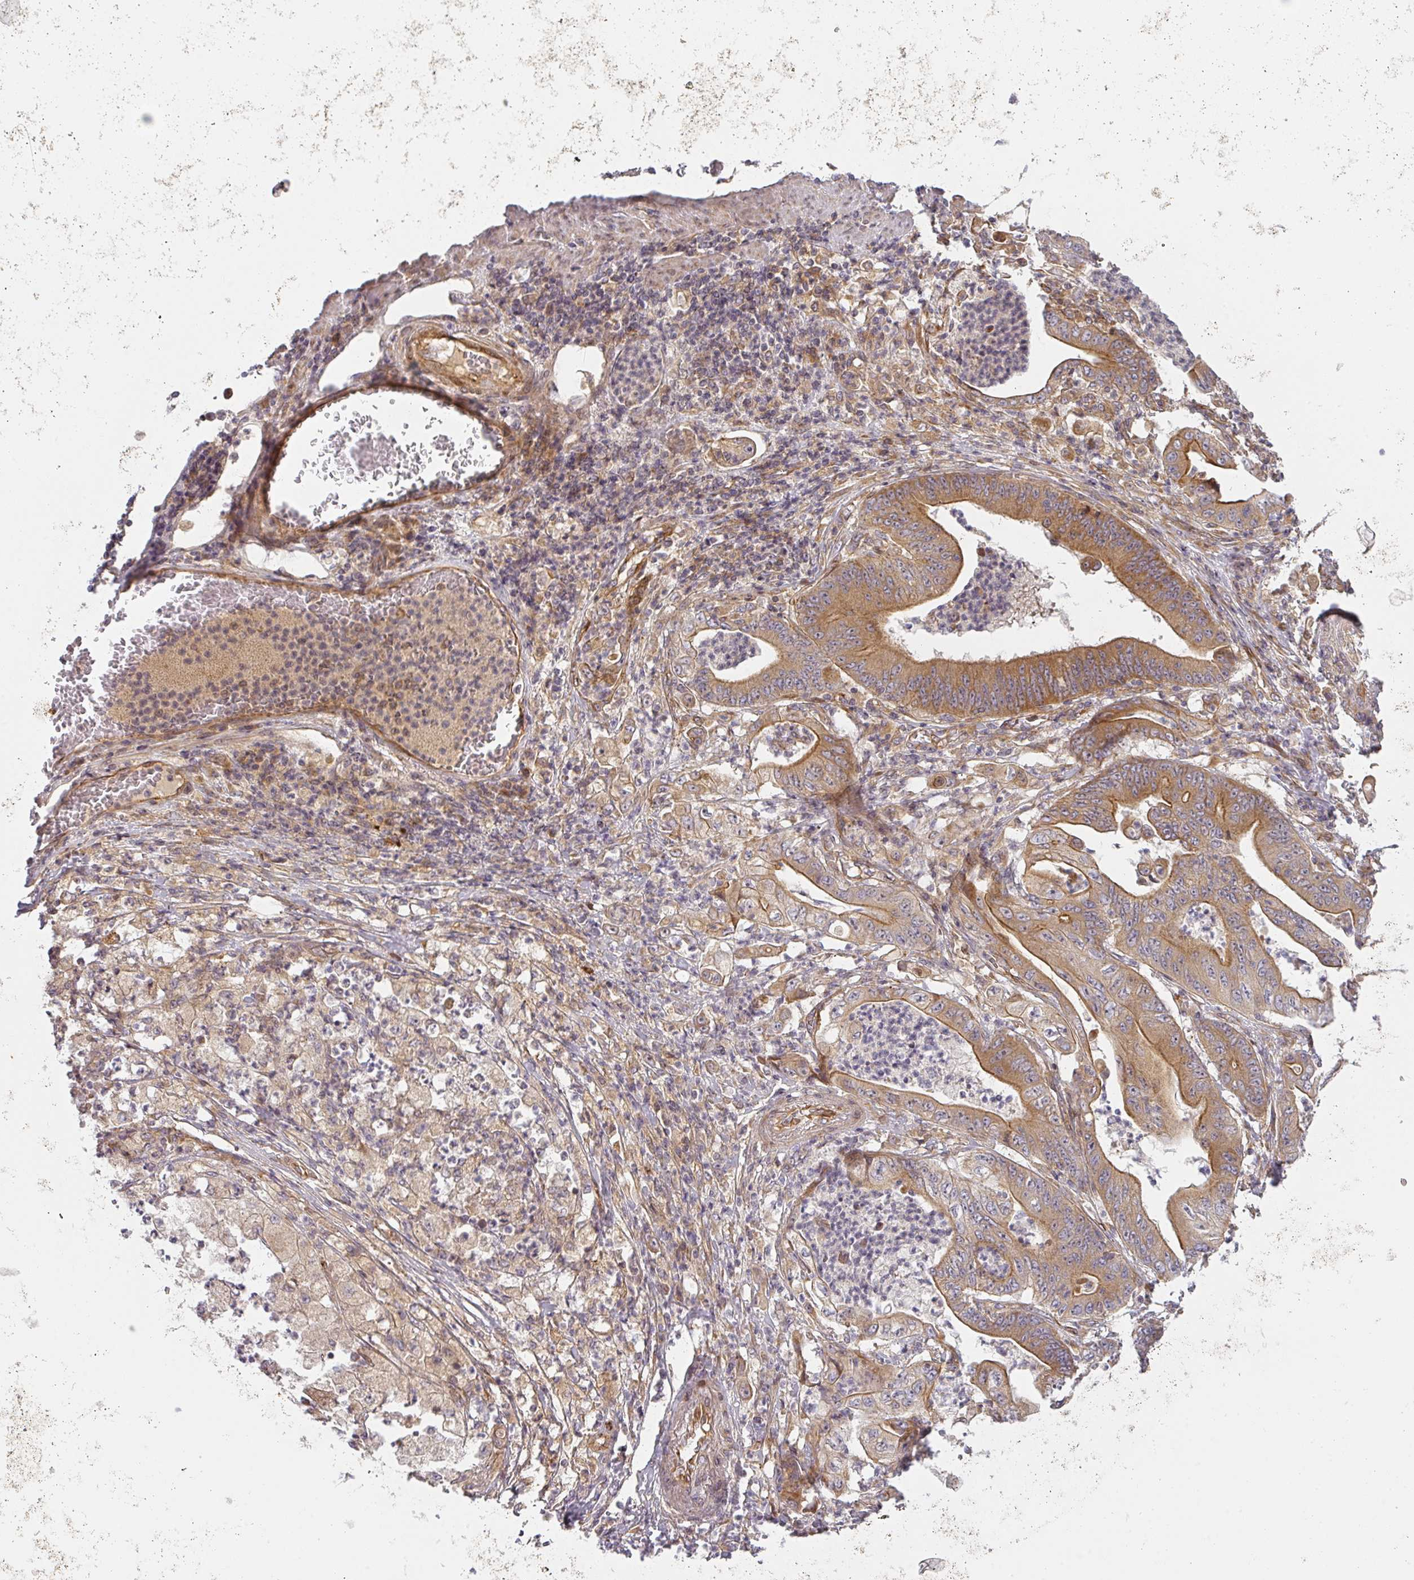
{"staining": {"intensity": "moderate", "quantity": ">75%", "location": "cytoplasmic/membranous"}, "tissue": "stomach cancer", "cell_type": "Tumor cells", "image_type": "cancer", "snomed": [{"axis": "morphology", "description": "Adenocarcinoma, NOS"}, {"axis": "topography", "description": "Stomach"}], "caption": "A micrograph of human stomach cancer (adenocarcinoma) stained for a protein reveals moderate cytoplasmic/membranous brown staining in tumor cells.", "gene": "CNOT1", "patient": {"sex": "female", "age": 73}}